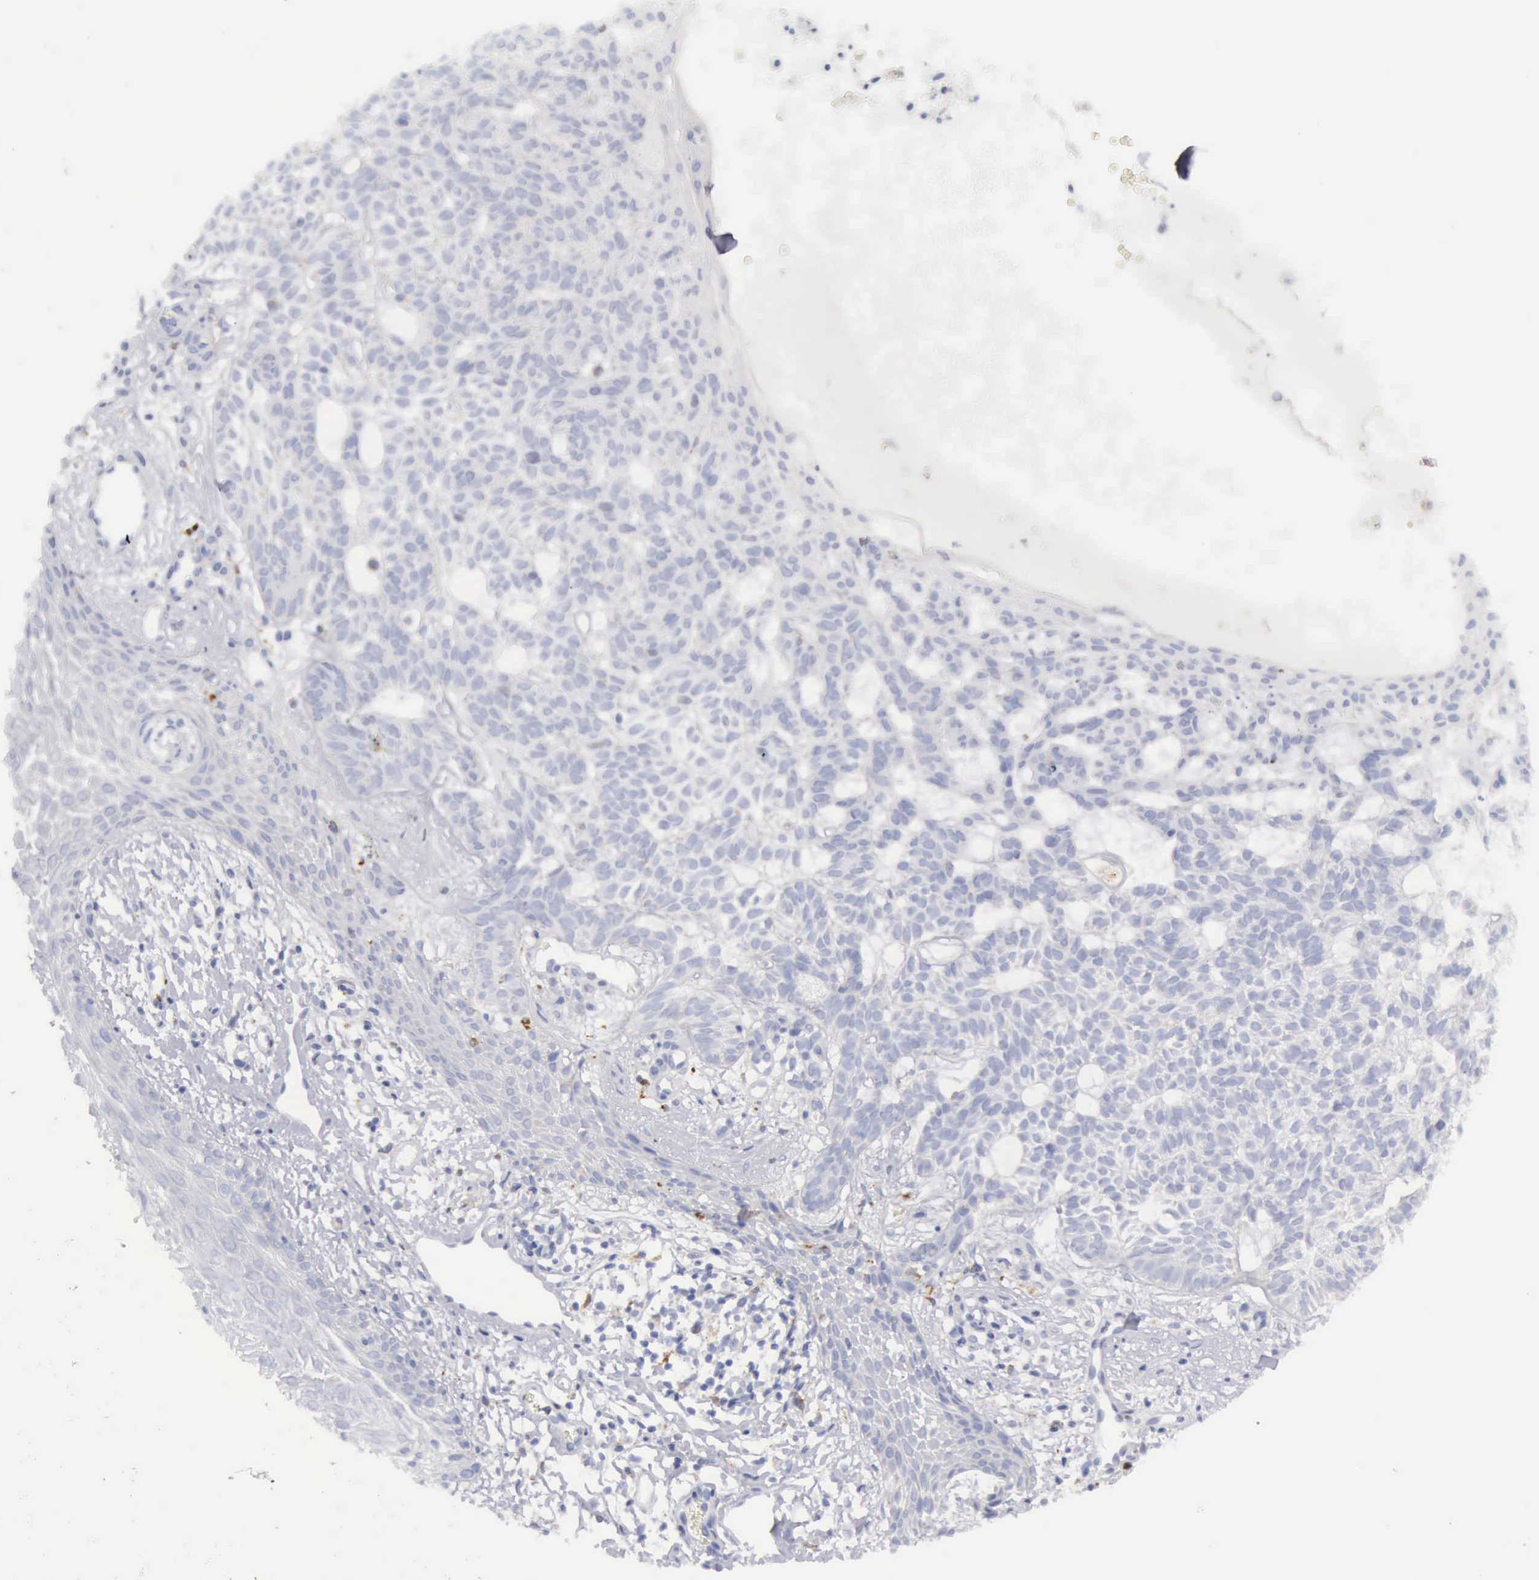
{"staining": {"intensity": "negative", "quantity": "none", "location": "none"}, "tissue": "skin cancer", "cell_type": "Tumor cells", "image_type": "cancer", "snomed": [{"axis": "morphology", "description": "Basal cell carcinoma"}, {"axis": "topography", "description": "Skin"}], "caption": "Tumor cells are negative for brown protein staining in skin cancer (basal cell carcinoma). (DAB (3,3'-diaminobenzidine) IHC visualized using brightfield microscopy, high magnification).", "gene": "CTSS", "patient": {"sex": "male", "age": 75}}